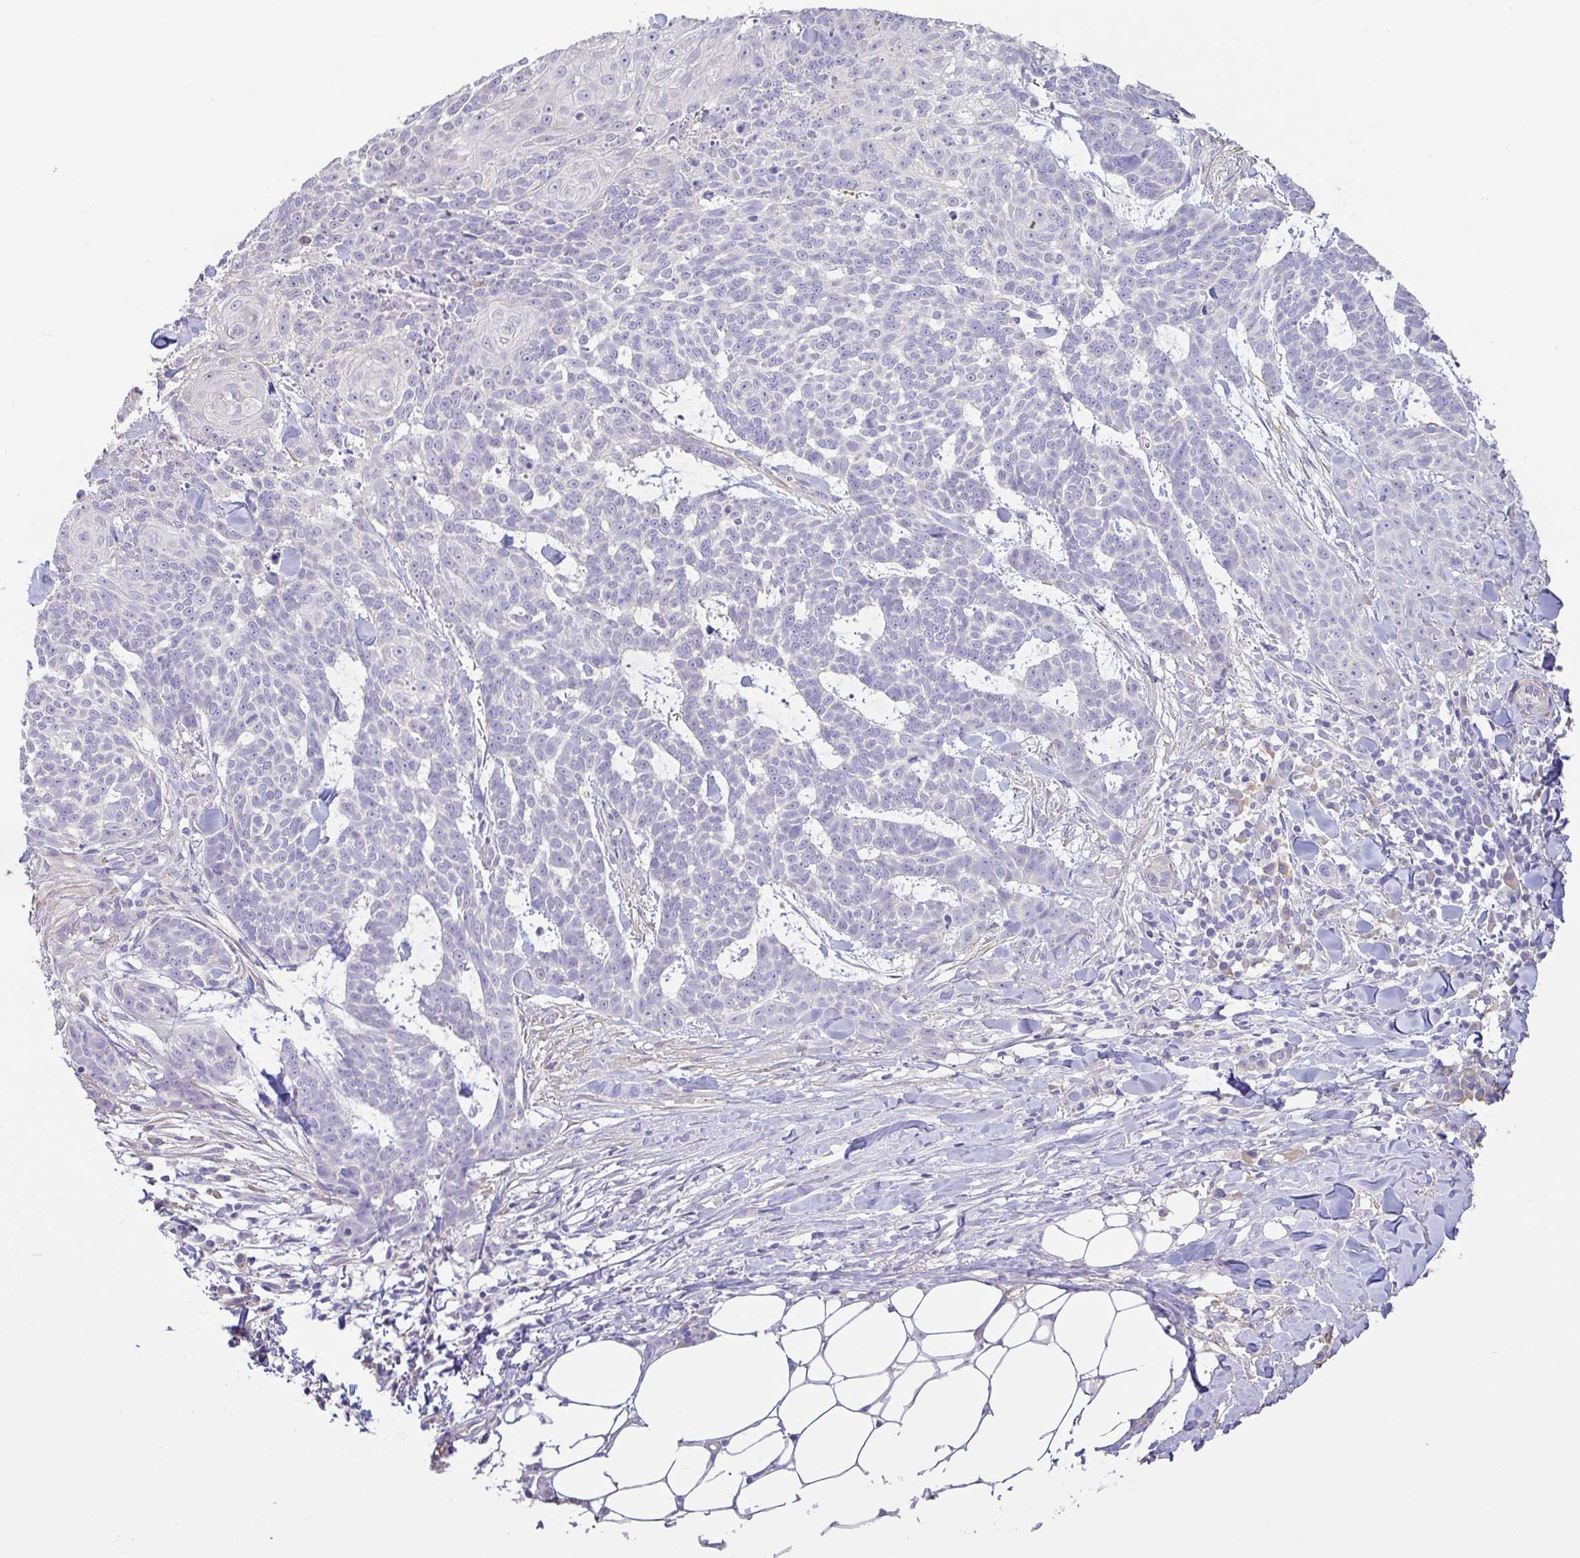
{"staining": {"intensity": "negative", "quantity": "none", "location": "none"}, "tissue": "skin cancer", "cell_type": "Tumor cells", "image_type": "cancer", "snomed": [{"axis": "morphology", "description": "Basal cell carcinoma"}, {"axis": "topography", "description": "Skin"}], "caption": "Tumor cells show no significant protein positivity in skin cancer (basal cell carcinoma).", "gene": "PYGM", "patient": {"sex": "female", "age": 93}}